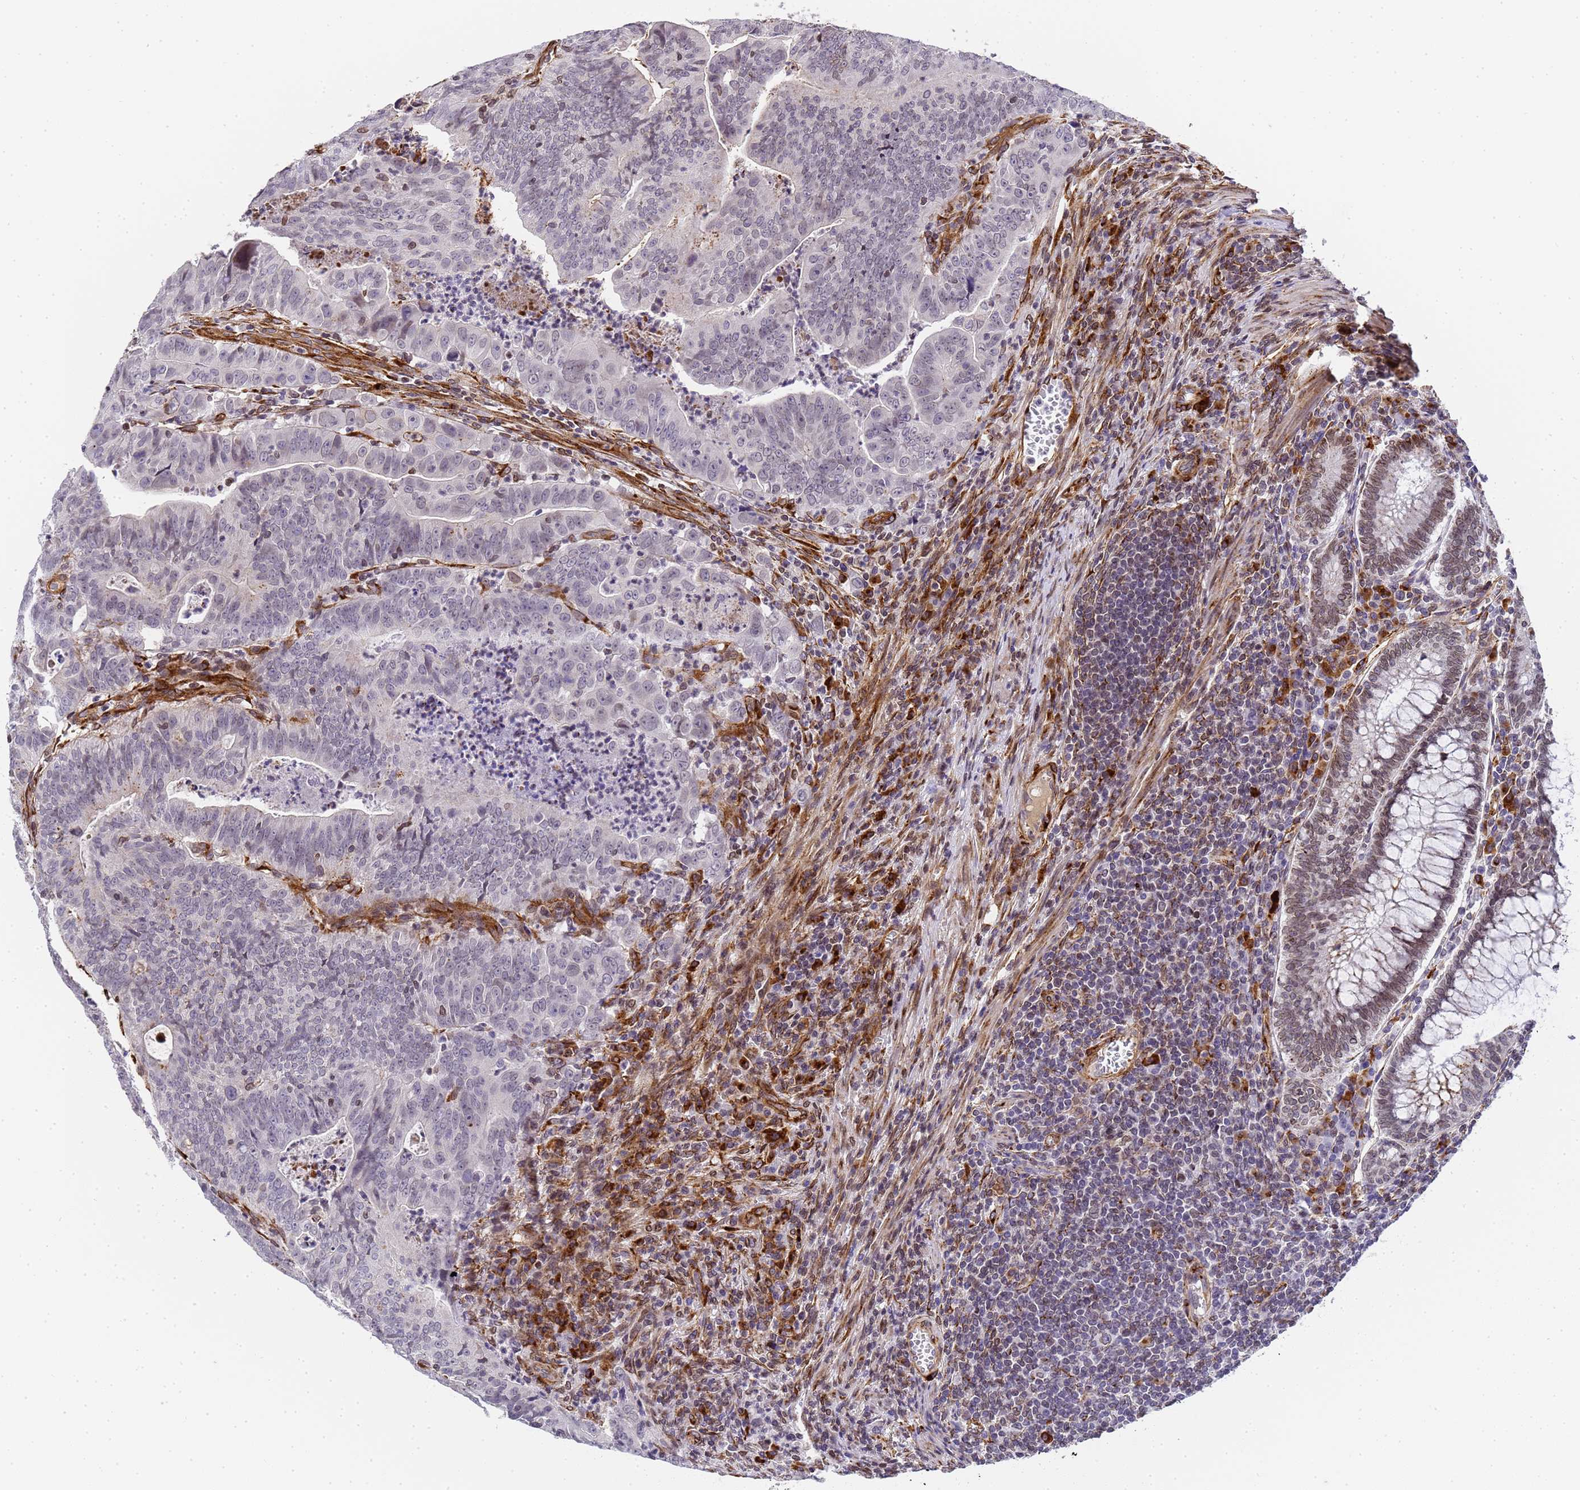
{"staining": {"intensity": "negative", "quantity": "none", "location": "none"}, "tissue": "colorectal cancer", "cell_type": "Tumor cells", "image_type": "cancer", "snomed": [{"axis": "morphology", "description": "Adenocarcinoma, NOS"}, {"axis": "topography", "description": "Rectum"}], "caption": "A high-resolution photomicrograph shows immunohistochemistry staining of colorectal adenocarcinoma, which exhibits no significant expression in tumor cells.", "gene": "IGFBP7", "patient": {"sex": "male", "age": 69}}